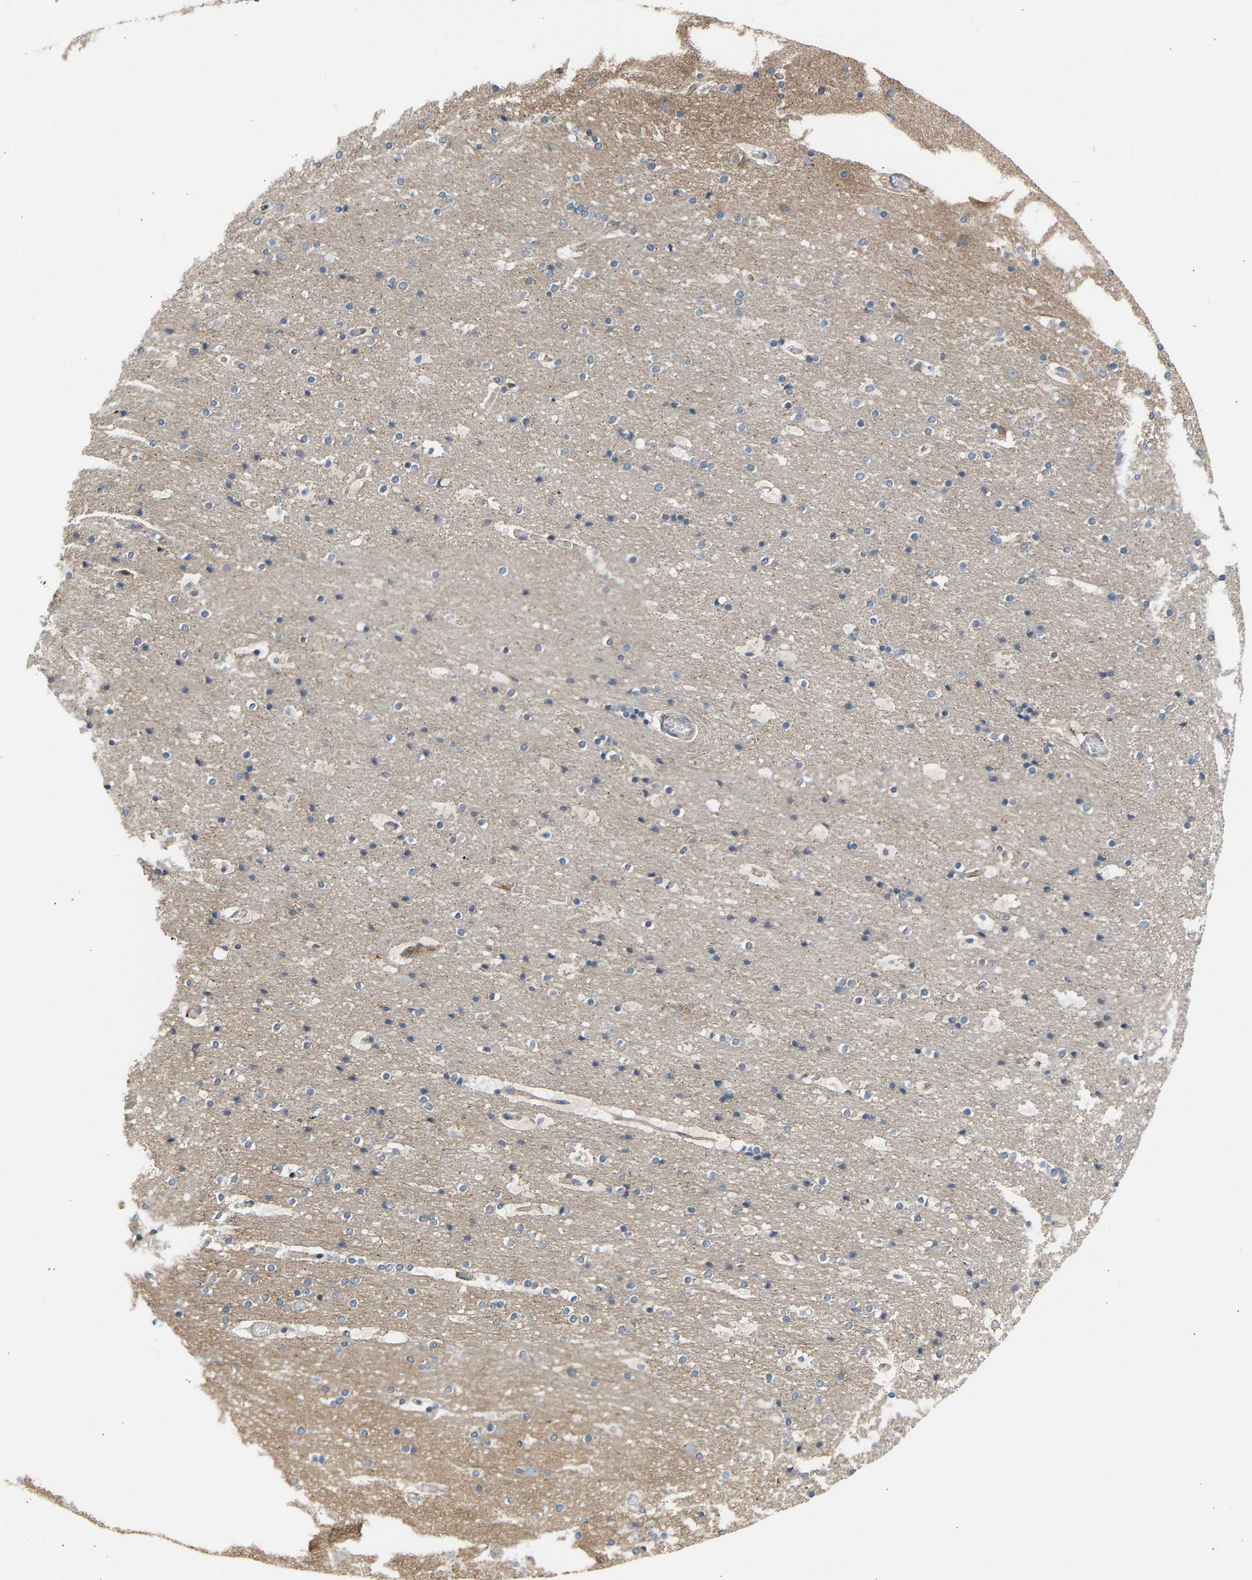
{"staining": {"intensity": "moderate", "quantity": "<25%", "location": "cytoplasmic/membranous"}, "tissue": "cerebral cortex", "cell_type": "Endothelial cells", "image_type": "normal", "snomed": [{"axis": "morphology", "description": "Normal tissue, NOS"}, {"axis": "topography", "description": "Cerebral cortex"}], "caption": "IHC (DAB (3,3'-diaminobenzidine)) staining of unremarkable human cerebral cortex demonstrates moderate cytoplasmic/membranous protein expression in about <25% of endothelial cells.", "gene": "GCN1", "patient": {"sex": "male", "age": 57}}